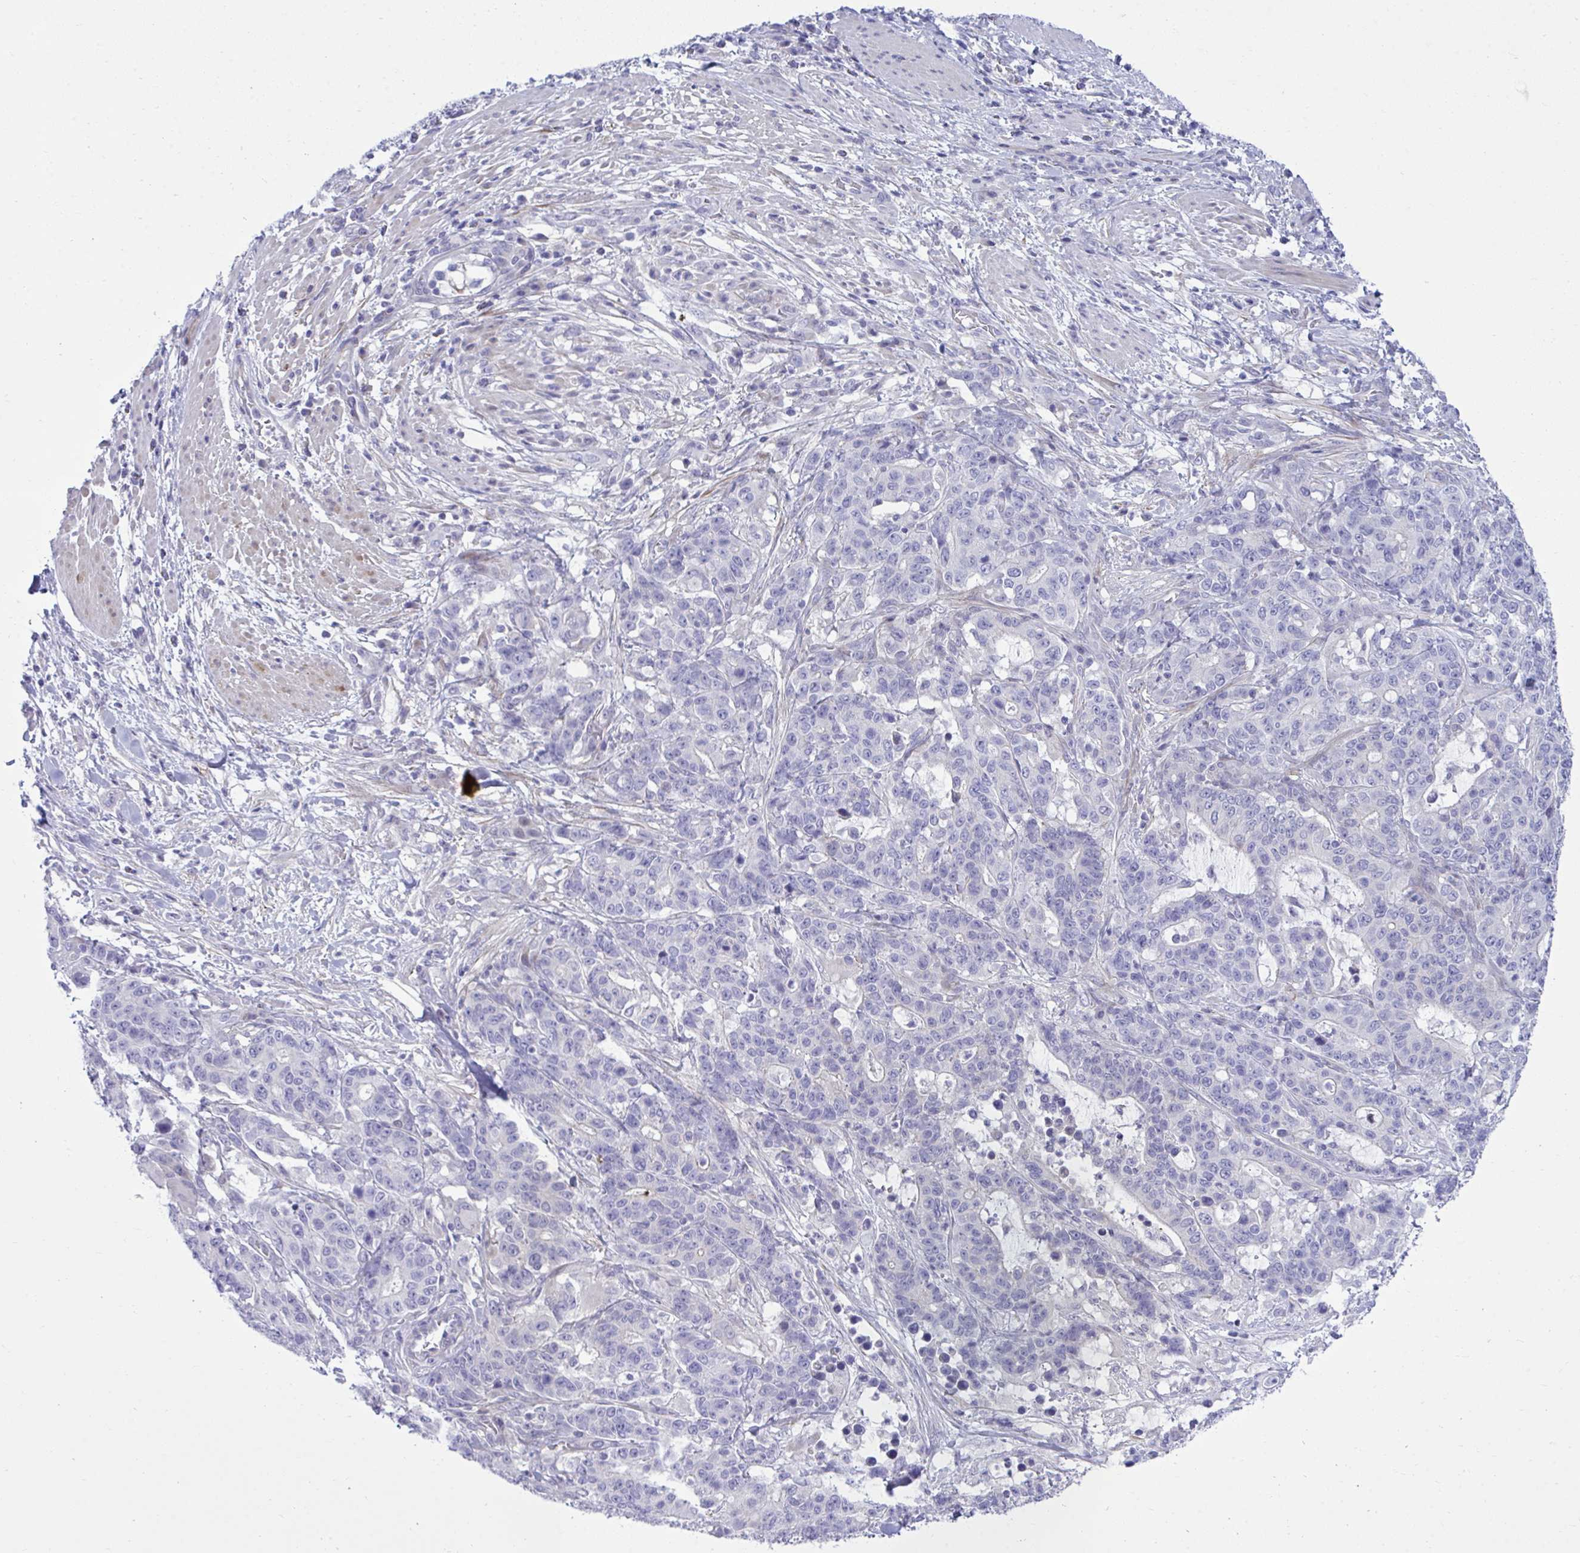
{"staining": {"intensity": "negative", "quantity": "none", "location": "none"}, "tissue": "stomach cancer", "cell_type": "Tumor cells", "image_type": "cancer", "snomed": [{"axis": "morphology", "description": "Normal tissue, NOS"}, {"axis": "morphology", "description": "Adenocarcinoma, NOS"}, {"axis": "topography", "description": "Stomach"}], "caption": "A high-resolution image shows immunohistochemistry (IHC) staining of adenocarcinoma (stomach), which shows no significant positivity in tumor cells.", "gene": "MED9", "patient": {"sex": "female", "age": 64}}